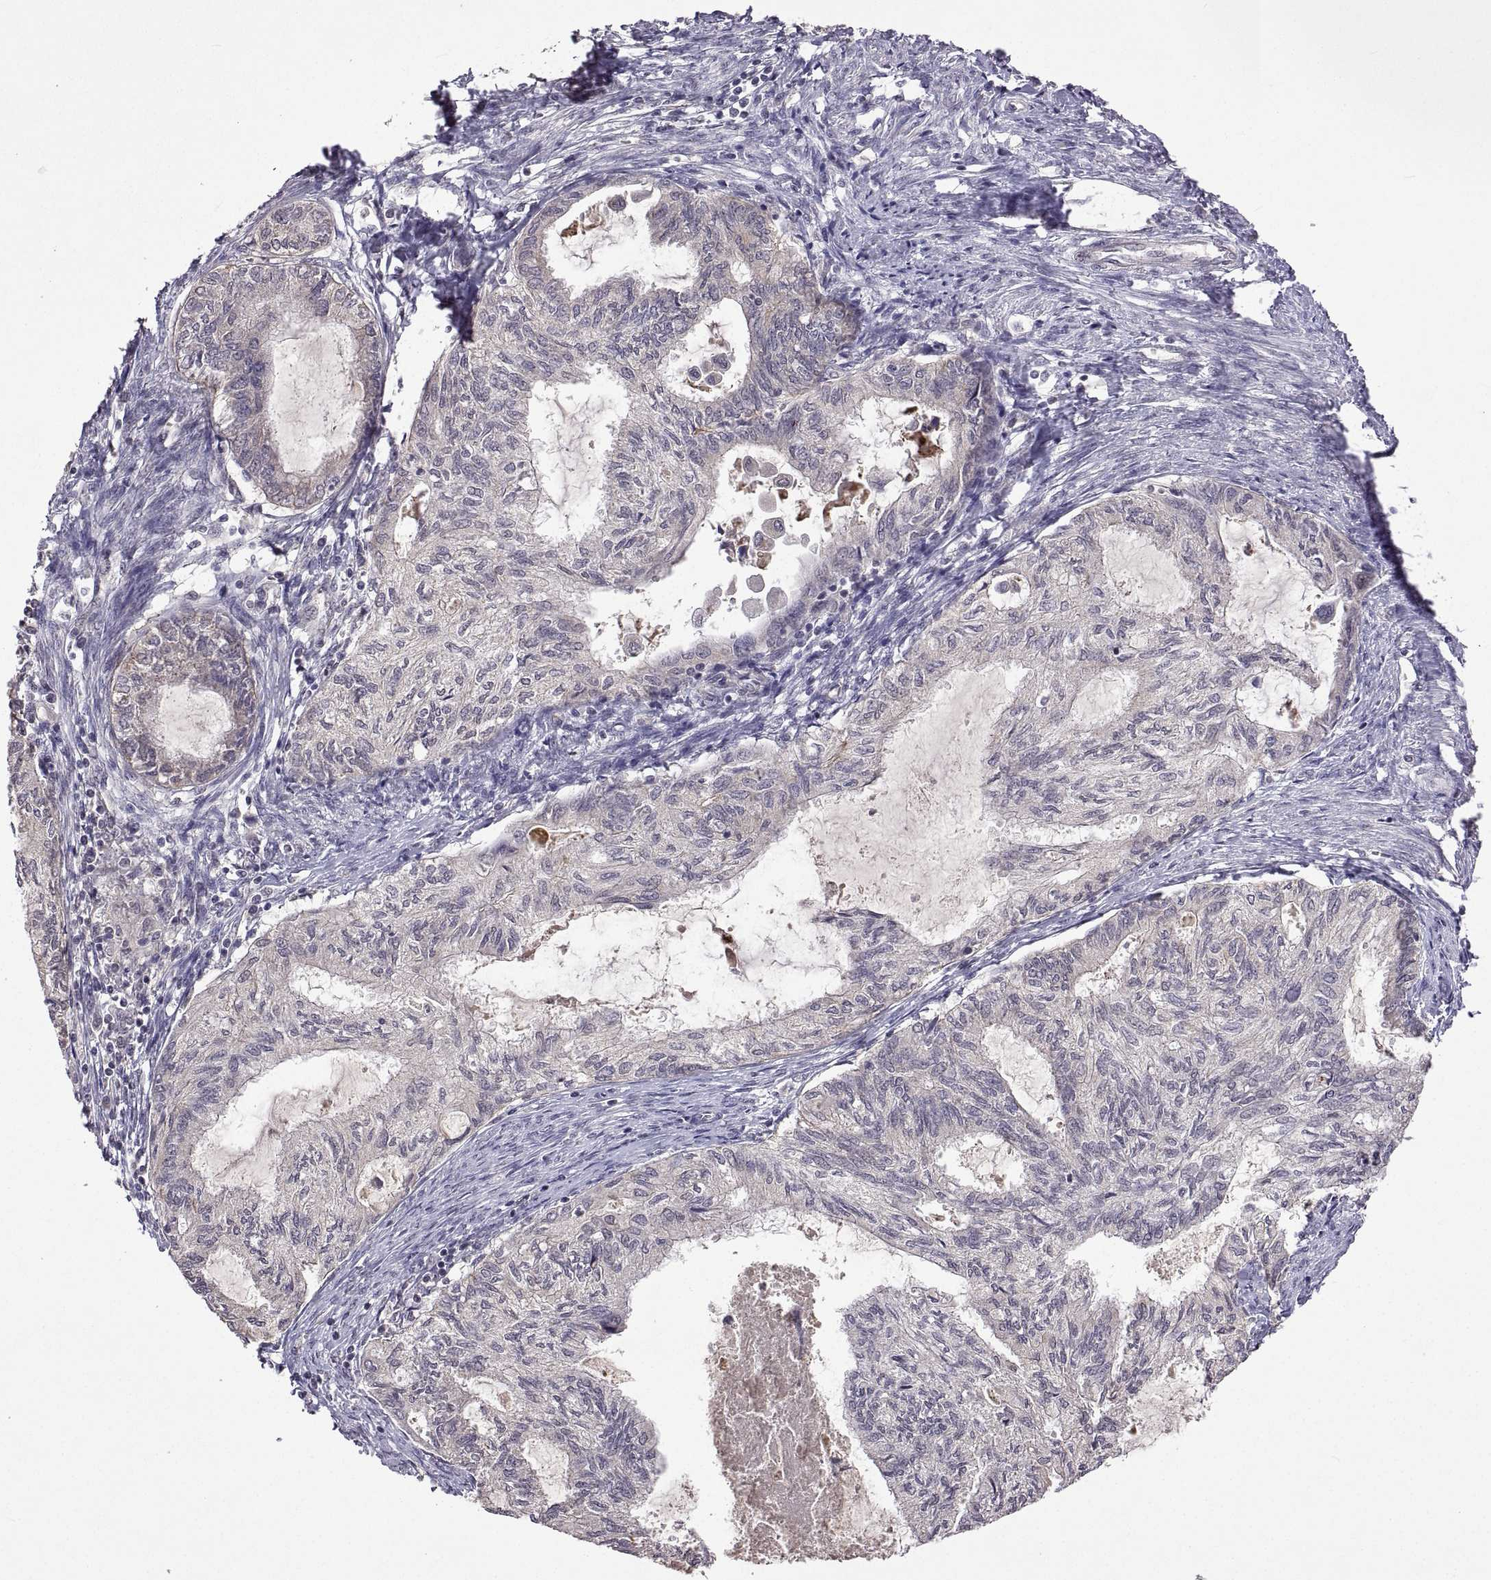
{"staining": {"intensity": "negative", "quantity": "none", "location": "none"}, "tissue": "endometrial cancer", "cell_type": "Tumor cells", "image_type": "cancer", "snomed": [{"axis": "morphology", "description": "Adenocarcinoma, NOS"}, {"axis": "topography", "description": "Endometrium"}], "caption": "This micrograph is of endometrial cancer stained with immunohistochemistry (IHC) to label a protein in brown with the nuclei are counter-stained blue. There is no positivity in tumor cells.", "gene": "LAMA1", "patient": {"sex": "female", "age": 86}}